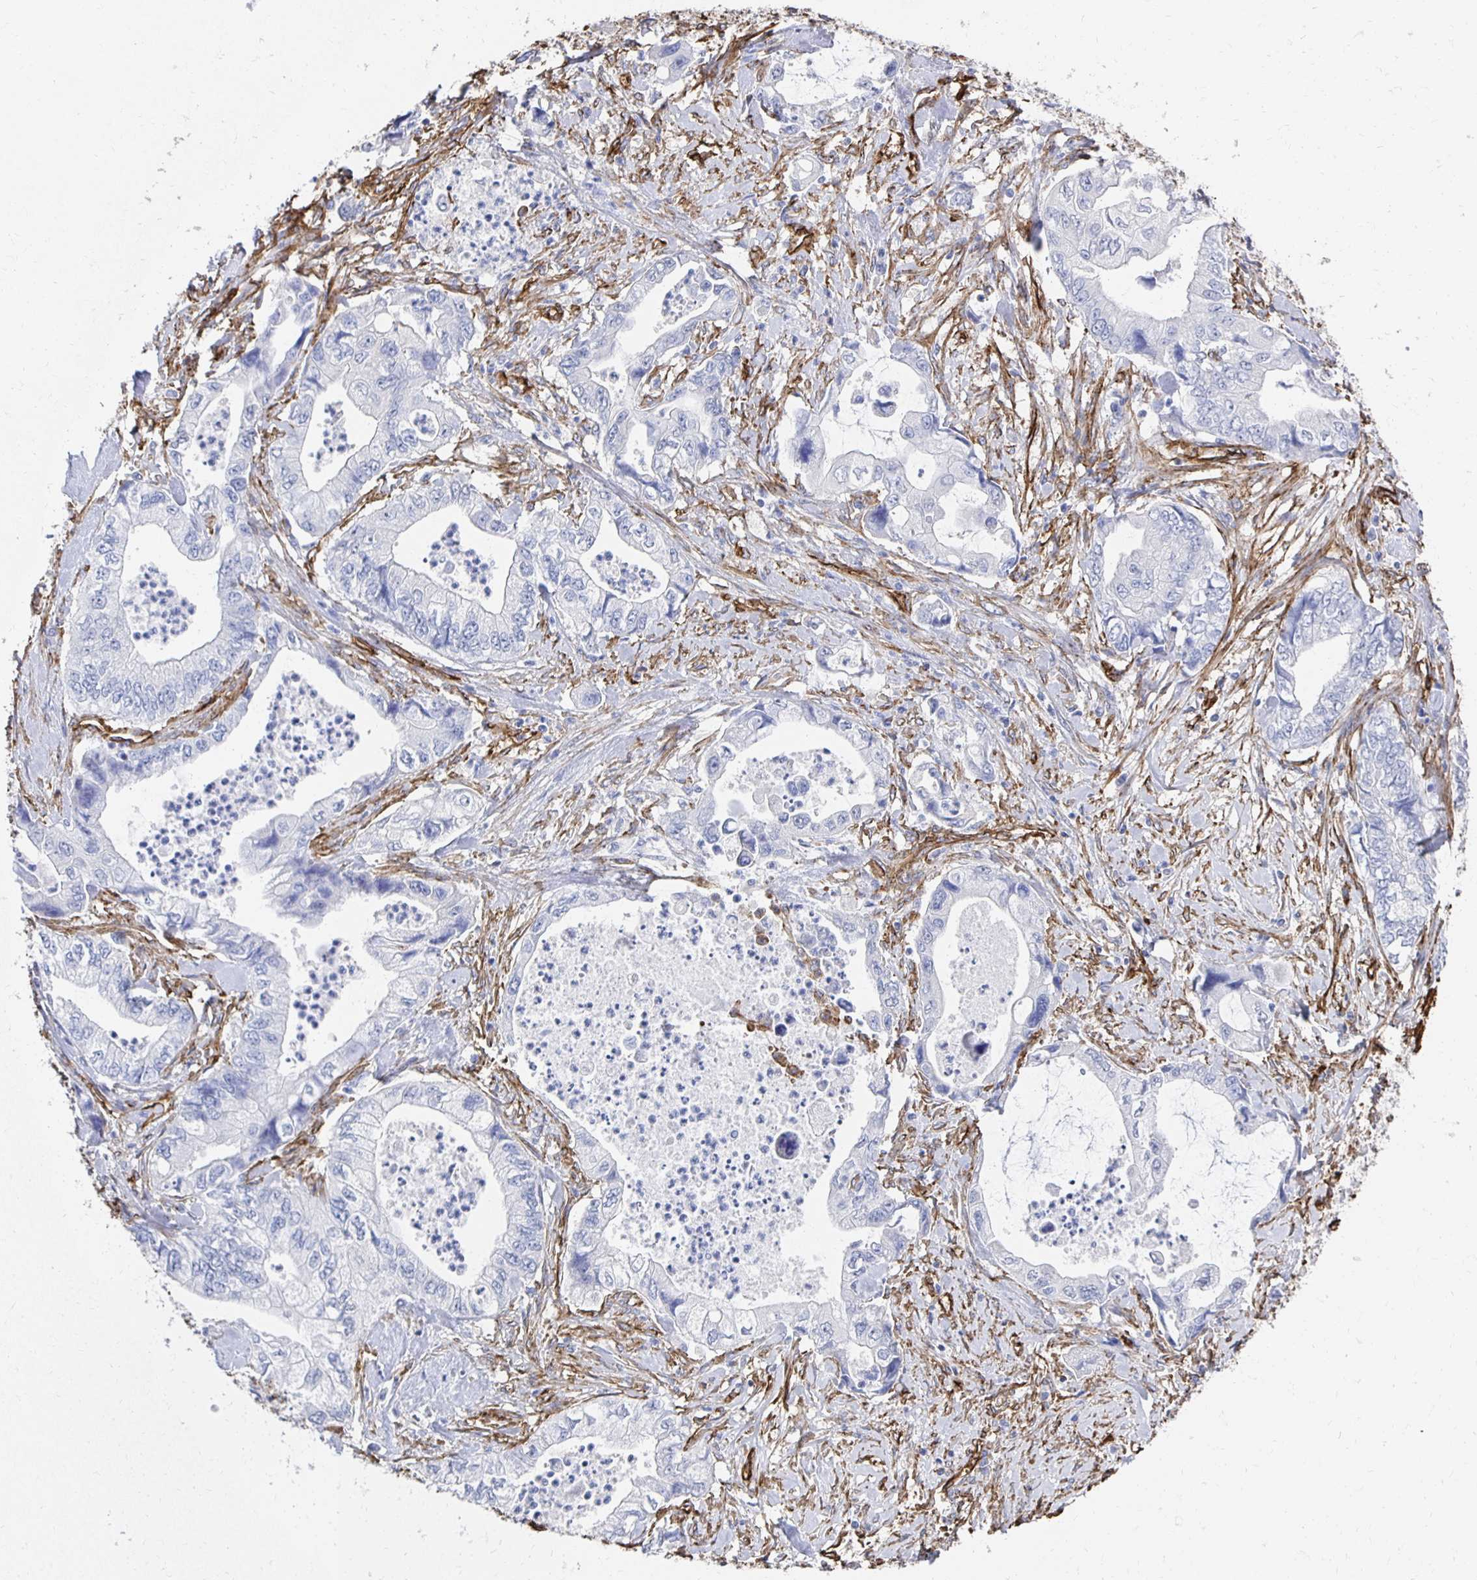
{"staining": {"intensity": "negative", "quantity": "none", "location": "none"}, "tissue": "stomach cancer", "cell_type": "Tumor cells", "image_type": "cancer", "snomed": [{"axis": "morphology", "description": "Adenocarcinoma, NOS"}, {"axis": "topography", "description": "Pancreas"}, {"axis": "topography", "description": "Stomach, upper"}], "caption": "High power microscopy histopathology image of an IHC photomicrograph of adenocarcinoma (stomach), revealing no significant positivity in tumor cells.", "gene": "VIPR2", "patient": {"sex": "male", "age": 77}}